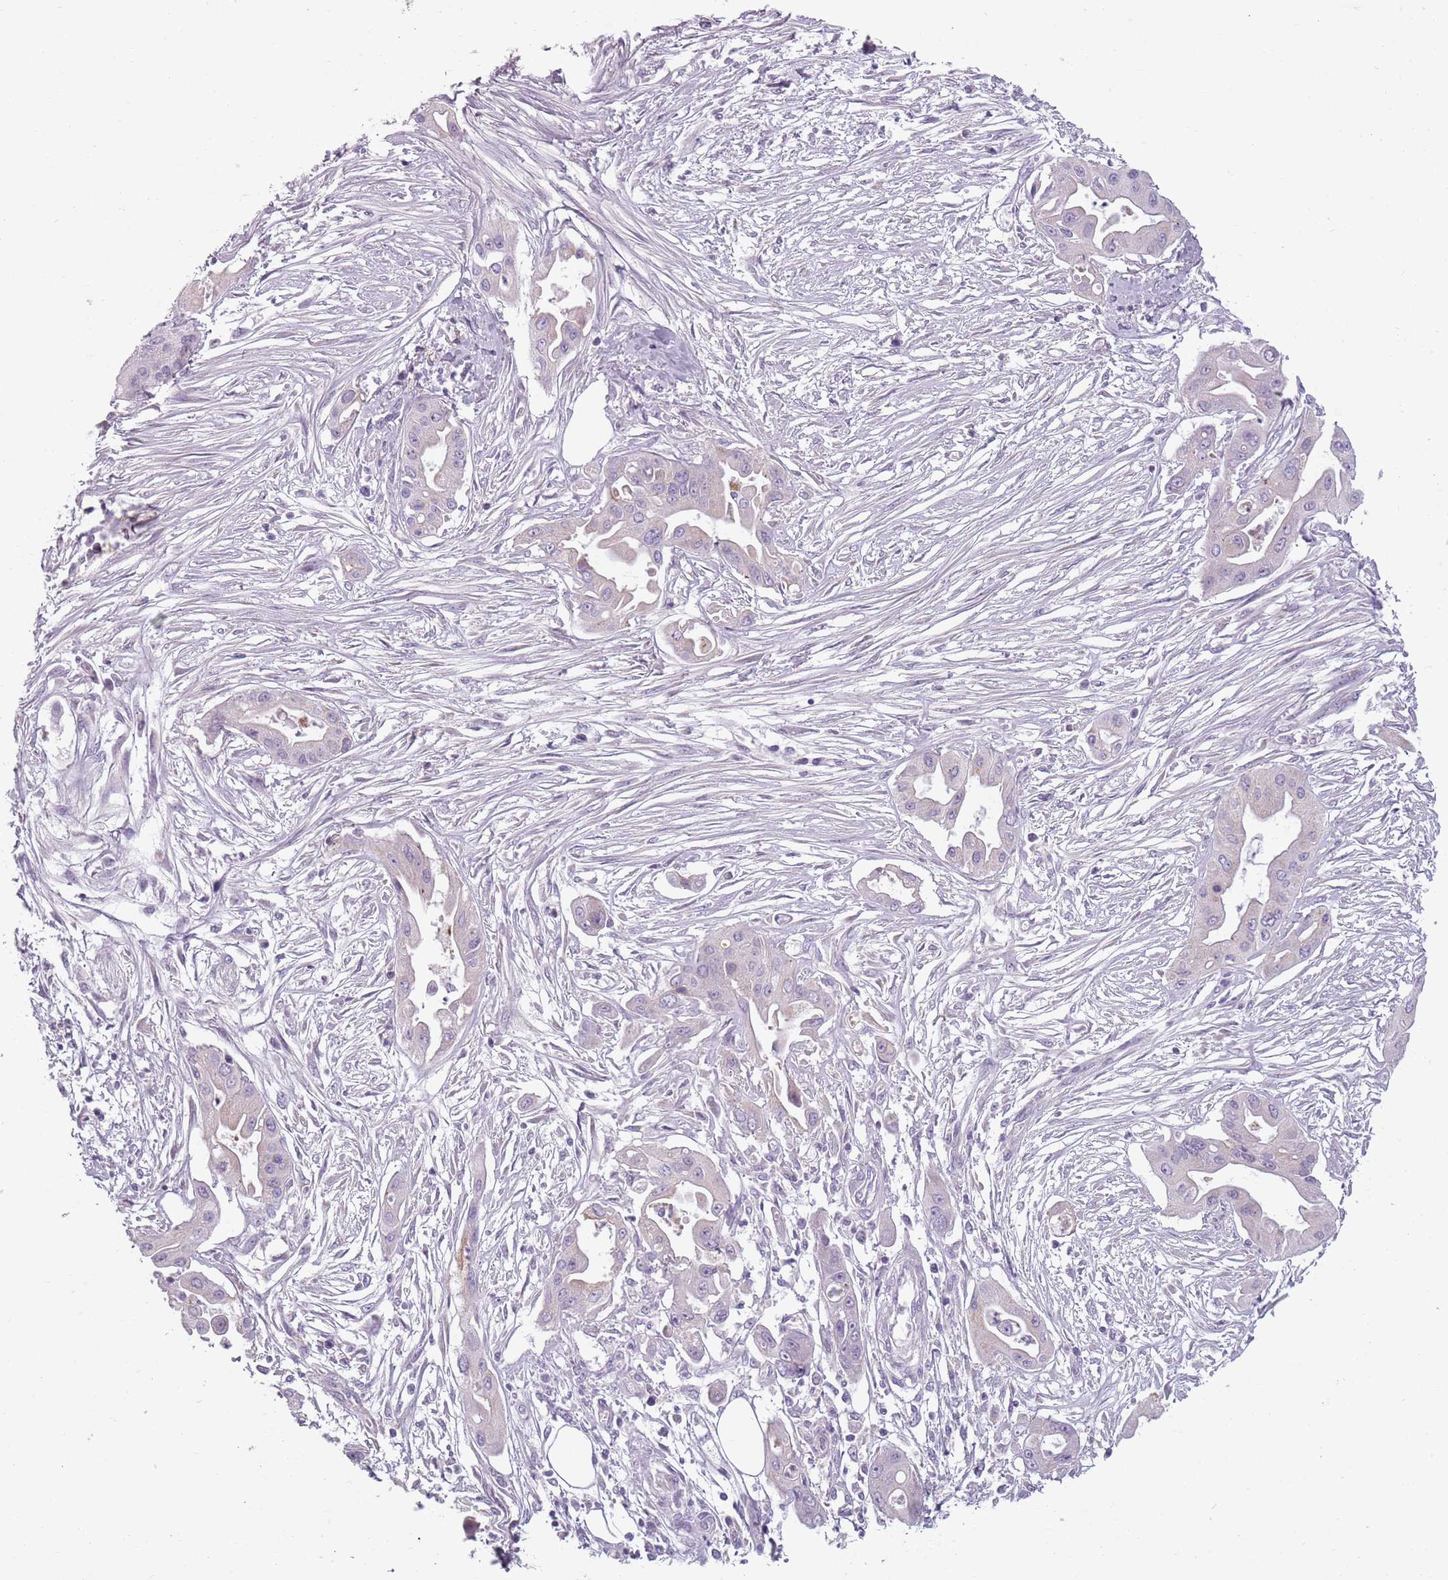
{"staining": {"intensity": "negative", "quantity": "none", "location": "none"}, "tissue": "ovarian cancer", "cell_type": "Tumor cells", "image_type": "cancer", "snomed": [{"axis": "morphology", "description": "Cystadenocarcinoma, mucinous, NOS"}, {"axis": "topography", "description": "Ovary"}], "caption": "This is an immunohistochemistry histopathology image of human ovarian cancer (mucinous cystadenocarcinoma). There is no expression in tumor cells.", "gene": "MEGF8", "patient": {"sex": "female", "age": 70}}